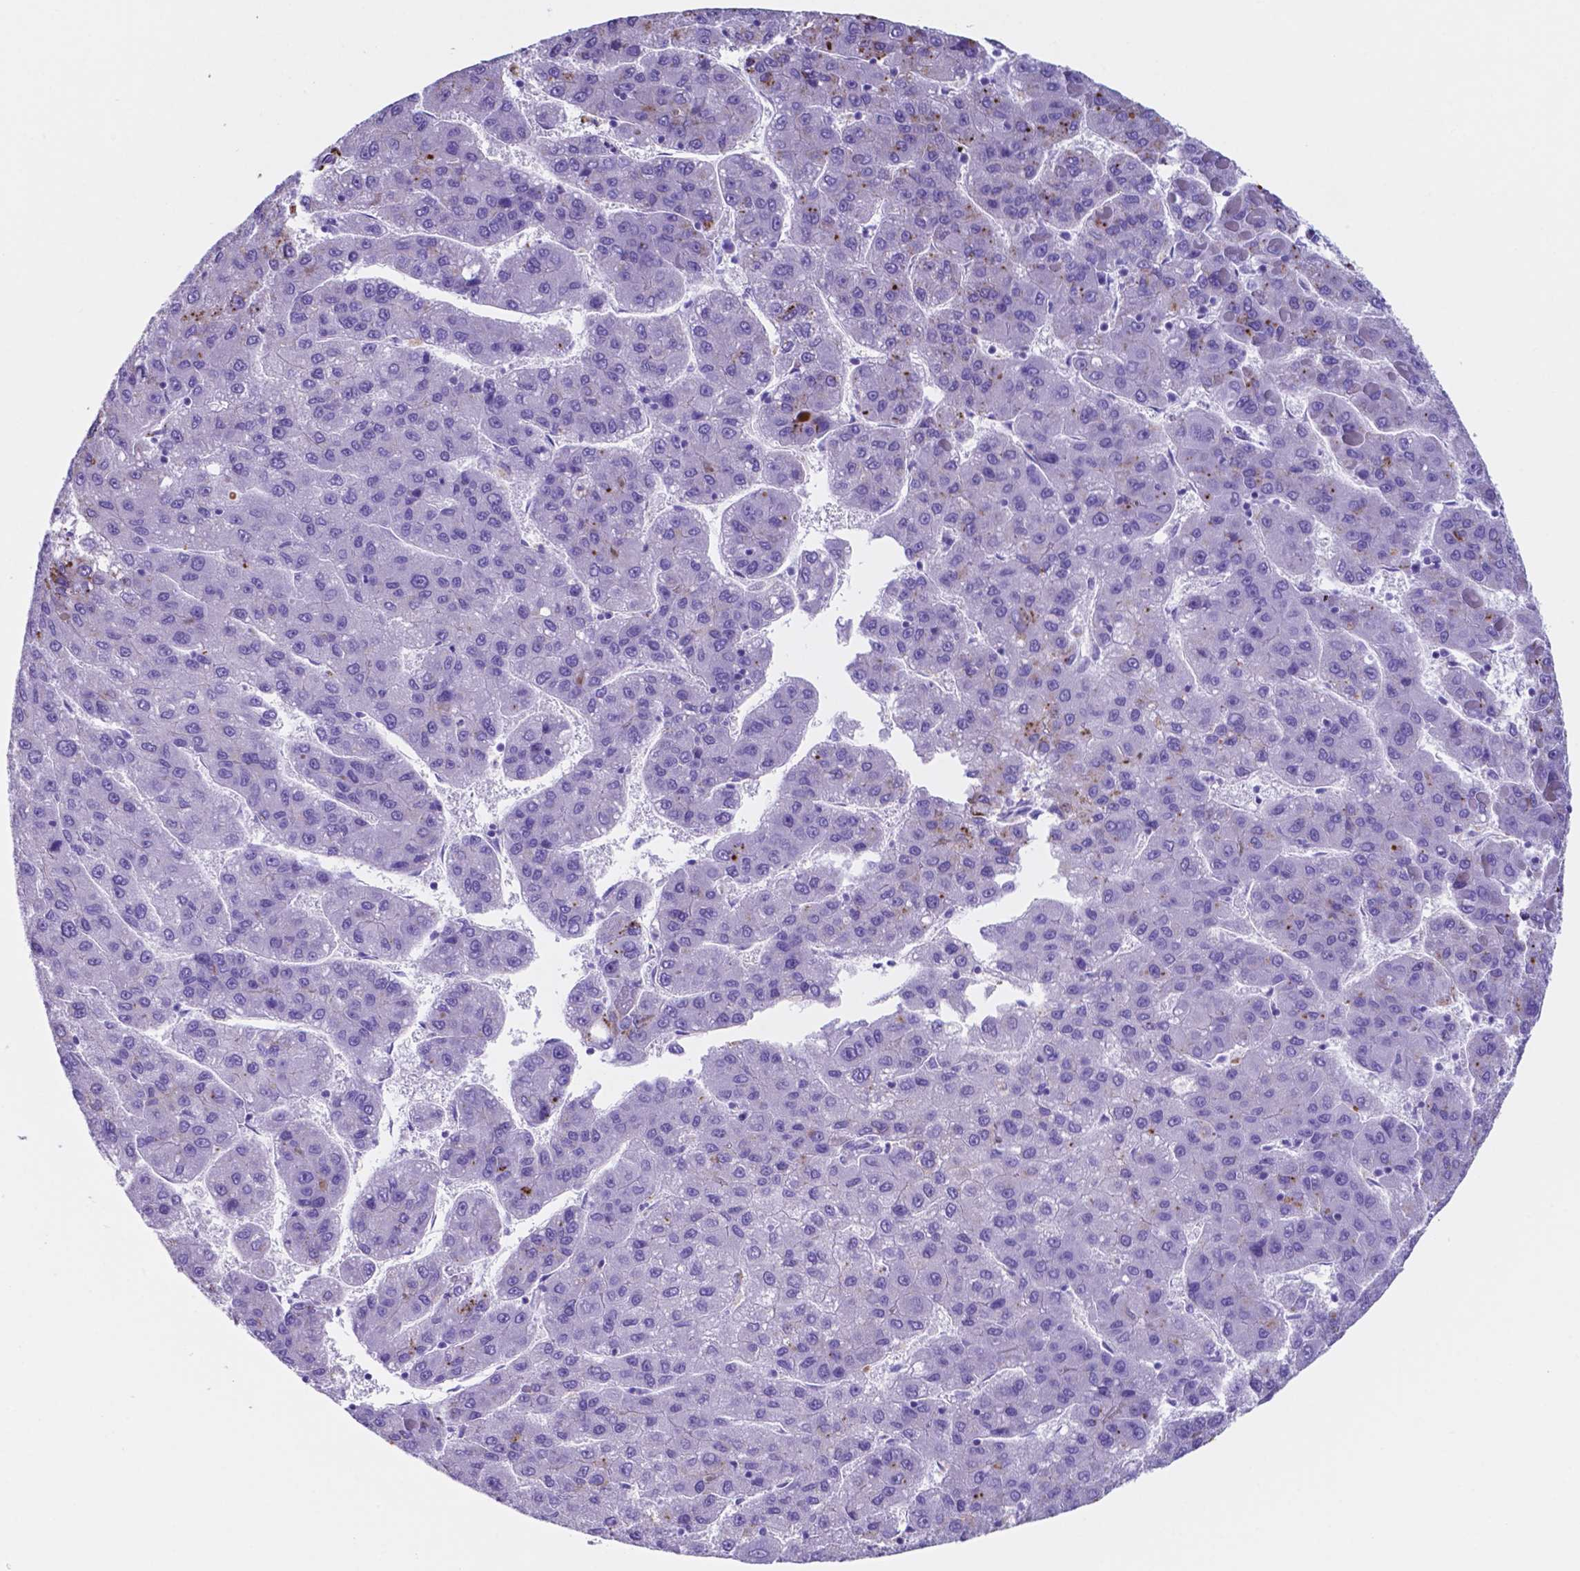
{"staining": {"intensity": "negative", "quantity": "none", "location": "none"}, "tissue": "liver cancer", "cell_type": "Tumor cells", "image_type": "cancer", "snomed": [{"axis": "morphology", "description": "Carcinoma, Hepatocellular, NOS"}, {"axis": "topography", "description": "Liver"}], "caption": "High magnification brightfield microscopy of hepatocellular carcinoma (liver) stained with DAB (brown) and counterstained with hematoxylin (blue): tumor cells show no significant expression.", "gene": "DNAAF8", "patient": {"sex": "female", "age": 82}}